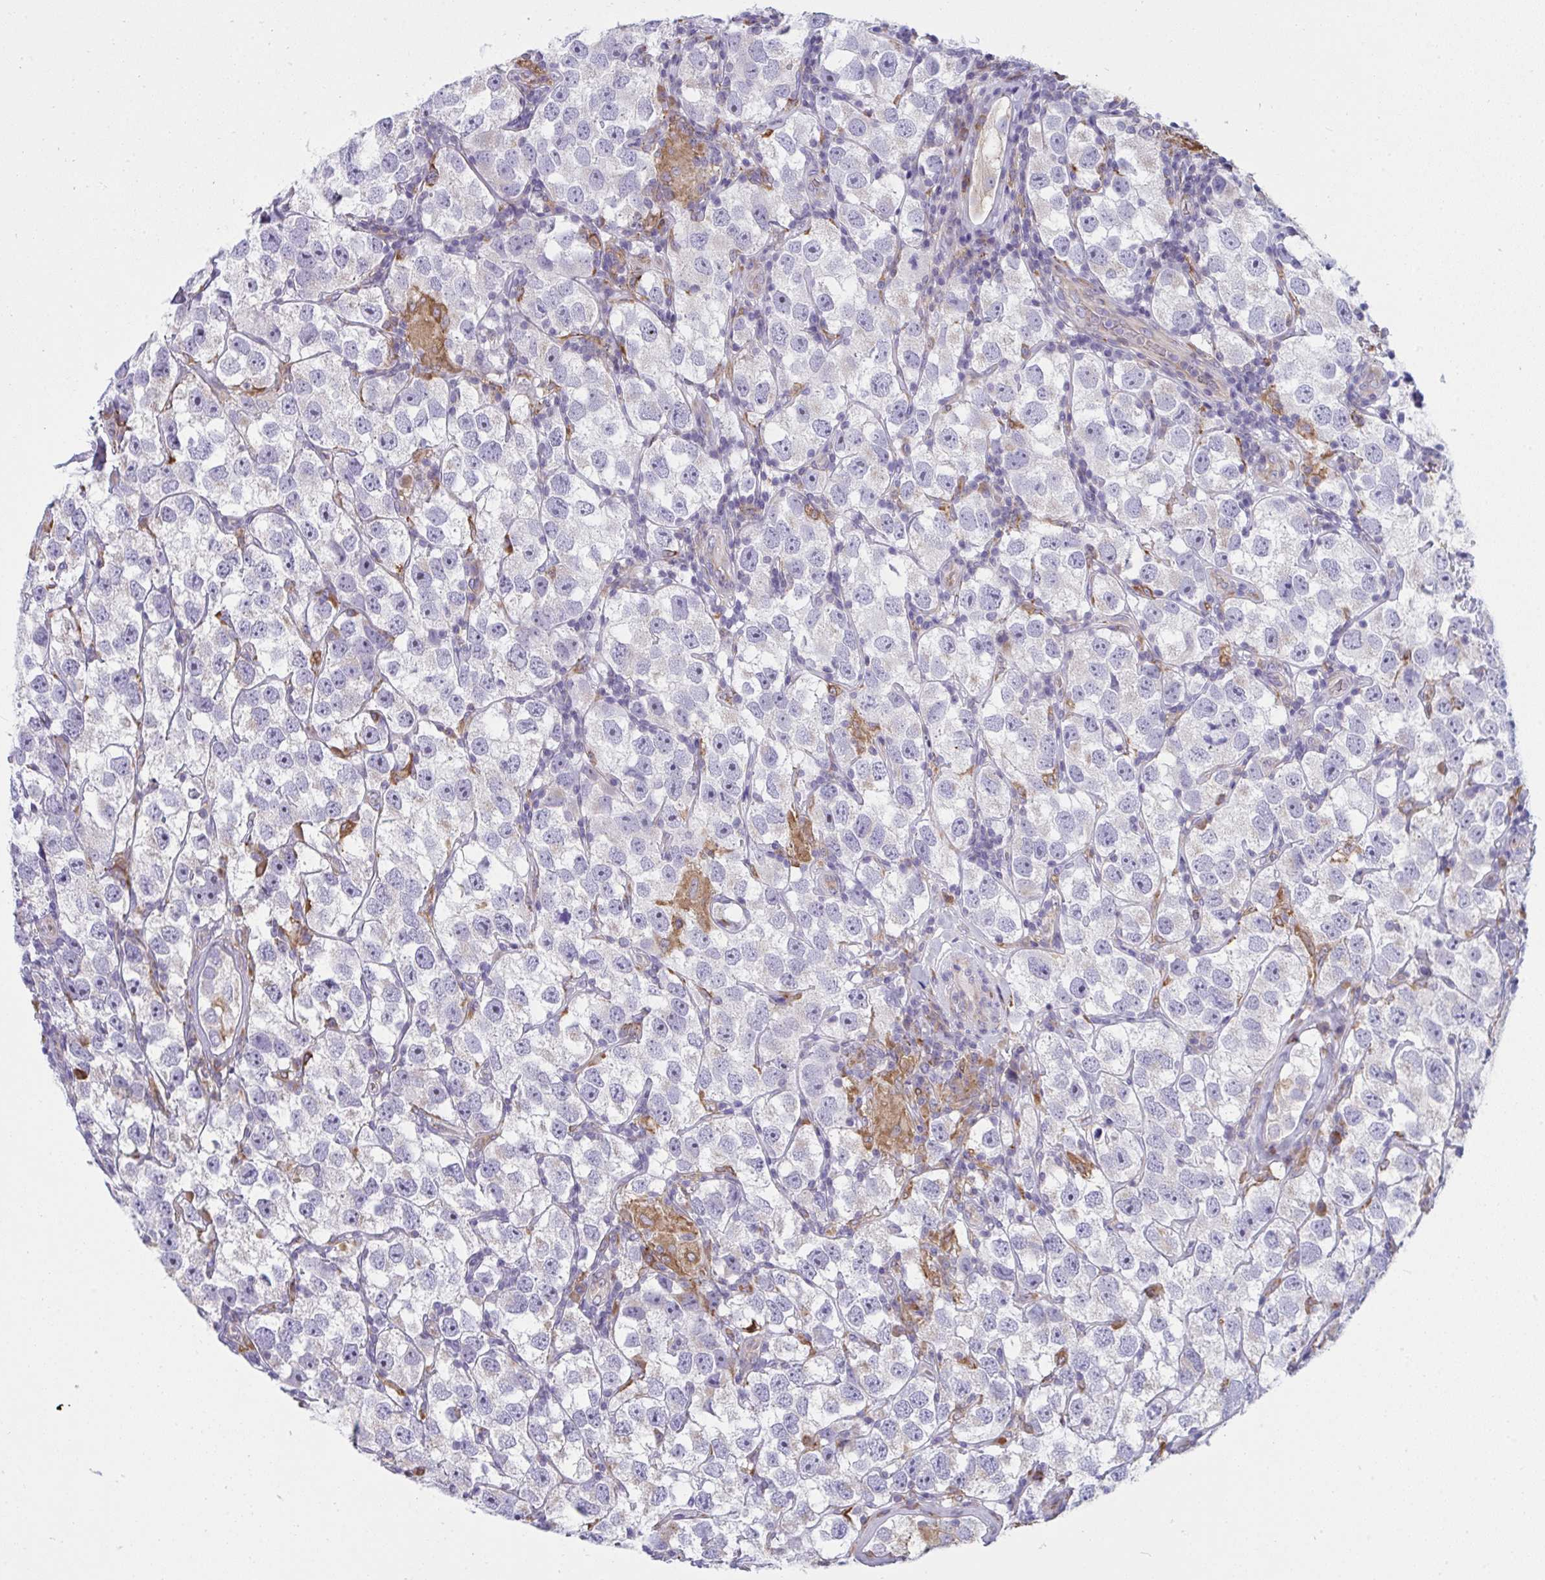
{"staining": {"intensity": "negative", "quantity": "none", "location": "none"}, "tissue": "testis cancer", "cell_type": "Tumor cells", "image_type": "cancer", "snomed": [{"axis": "morphology", "description": "Seminoma, NOS"}, {"axis": "topography", "description": "Testis"}], "caption": "Tumor cells show no significant staining in seminoma (testis).", "gene": "MYMK", "patient": {"sex": "male", "age": 26}}